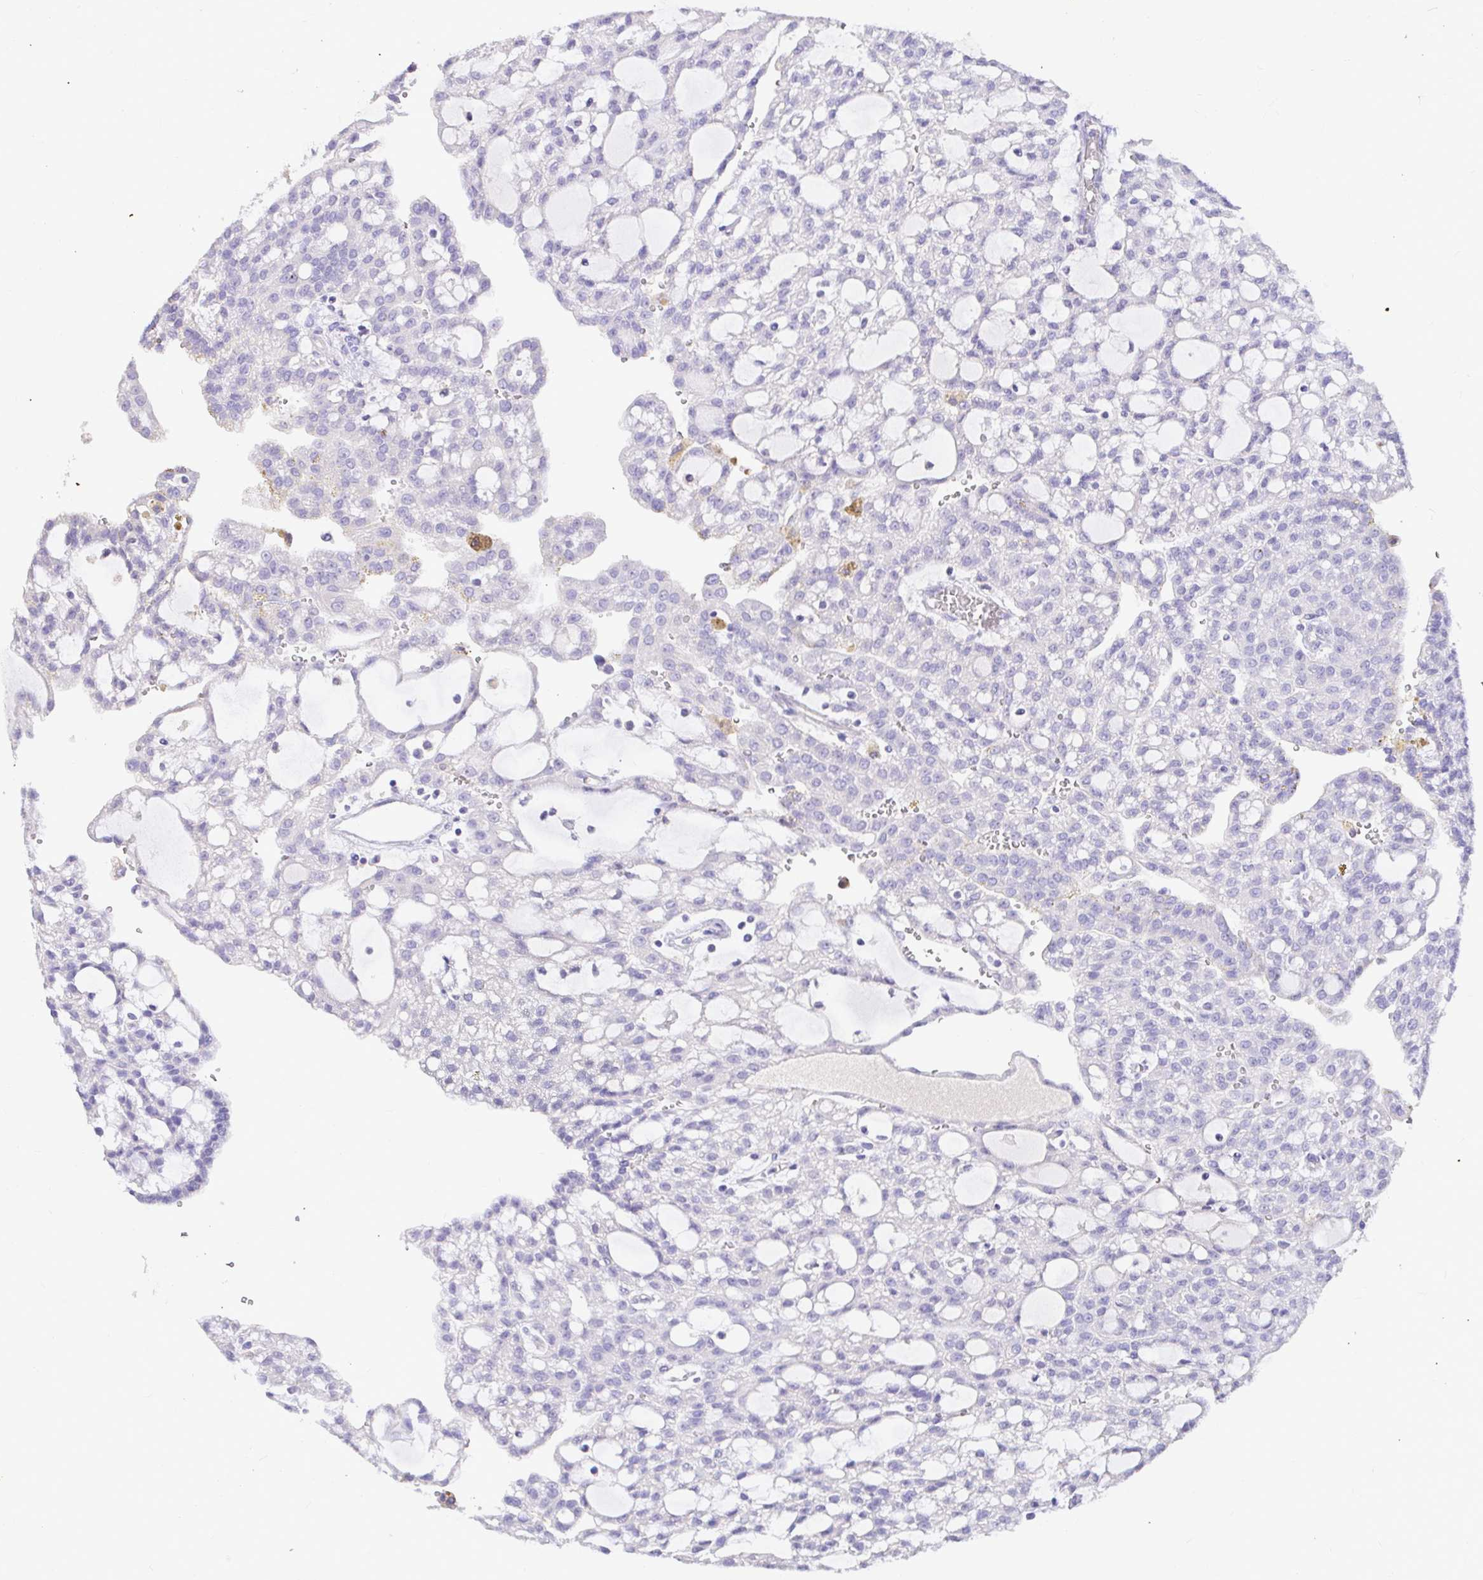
{"staining": {"intensity": "negative", "quantity": "none", "location": "none"}, "tissue": "renal cancer", "cell_type": "Tumor cells", "image_type": "cancer", "snomed": [{"axis": "morphology", "description": "Adenocarcinoma, NOS"}, {"axis": "topography", "description": "Kidney"}], "caption": "This is an IHC histopathology image of human adenocarcinoma (renal). There is no positivity in tumor cells.", "gene": "CDO1", "patient": {"sex": "male", "age": 63}}